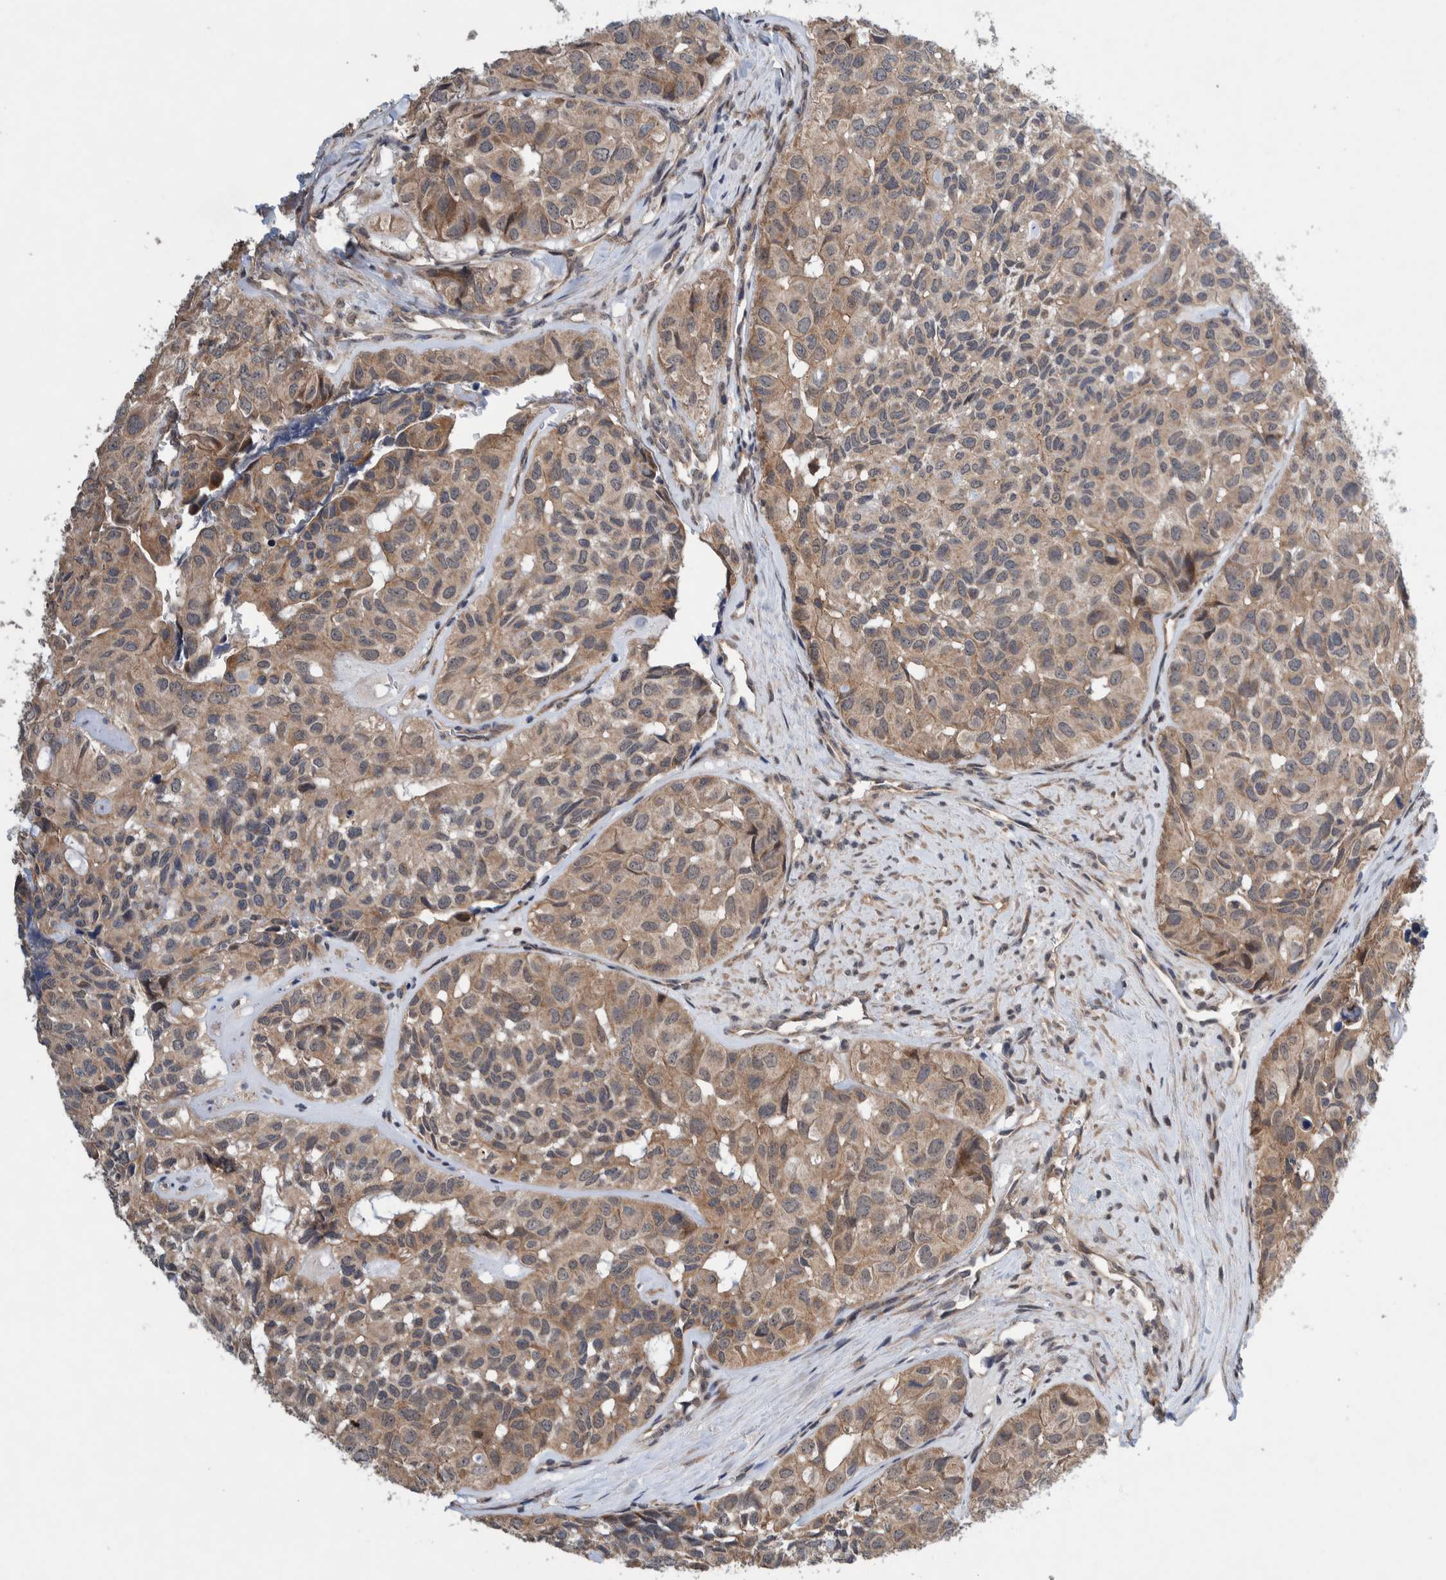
{"staining": {"intensity": "weak", "quantity": ">75%", "location": "cytoplasmic/membranous"}, "tissue": "head and neck cancer", "cell_type": "Tumor cells", "image_type": "cancer", "snomed": [{"axis": "morphology", "description": "Adenocarcinoma, NOS"}, {"axis": "topography", "description": "Salivary gland, NOS"}, {"axis": "topography", "description": "Head-Neck"}], "caption": "Immunohistochemistry photomicrograph of neoplastic tissue: human head and neck cancer stained using immunohistochemistry (IHC) demonstrates low levels of weak protein expression localized specifically in the cytoplasmic/membranous of tumor cells, appearing as a cytoplasmic/membranous brown color.", "gene": "PIK3R6", "patient": {"sex": "female", "age": 76}}